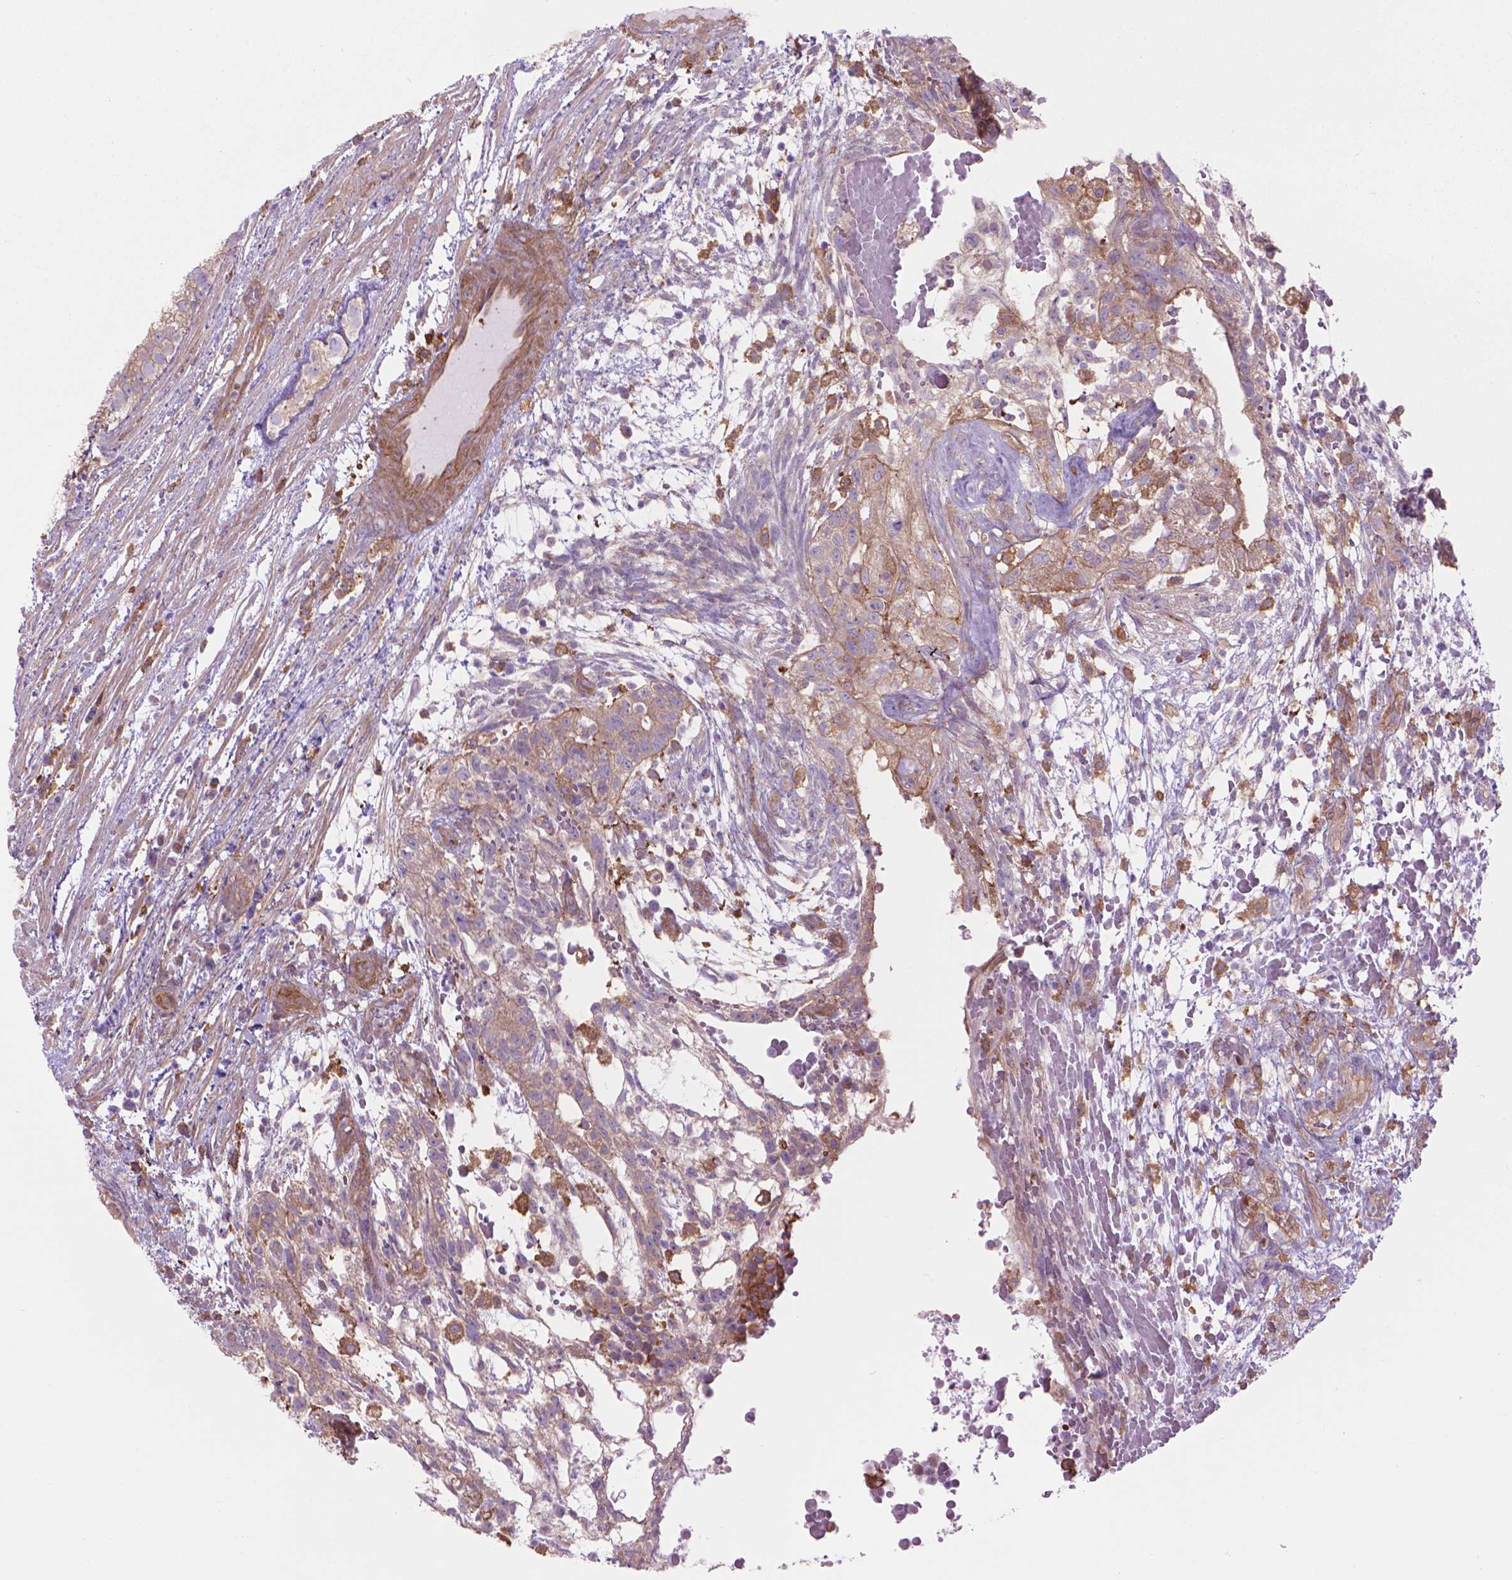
{"staining": {"intensity": "weak", "quantity": ">75%", "location": "cytoplasmic/membranous"}, "tissue": "testis cancer", "cell_type": "Tumor cells", "image_type": "cancer", "snomed": [{"axis": "morphology", "description": "Normal tissue, NOS"}, {"axis": "morphology", "description": "Carcinoma, Embryonal, NOS"}, {"axis": "topography", "description": "Testis"}], "caption": "This image demonstrates immunohistochemistry staining of embryonal carcinoma (testis), with low weak cytoplasmic/membranous expression in about >75% of tumor cells.", "gene": "CORO1B", "patient": {"sex": "male", "age": 32}}